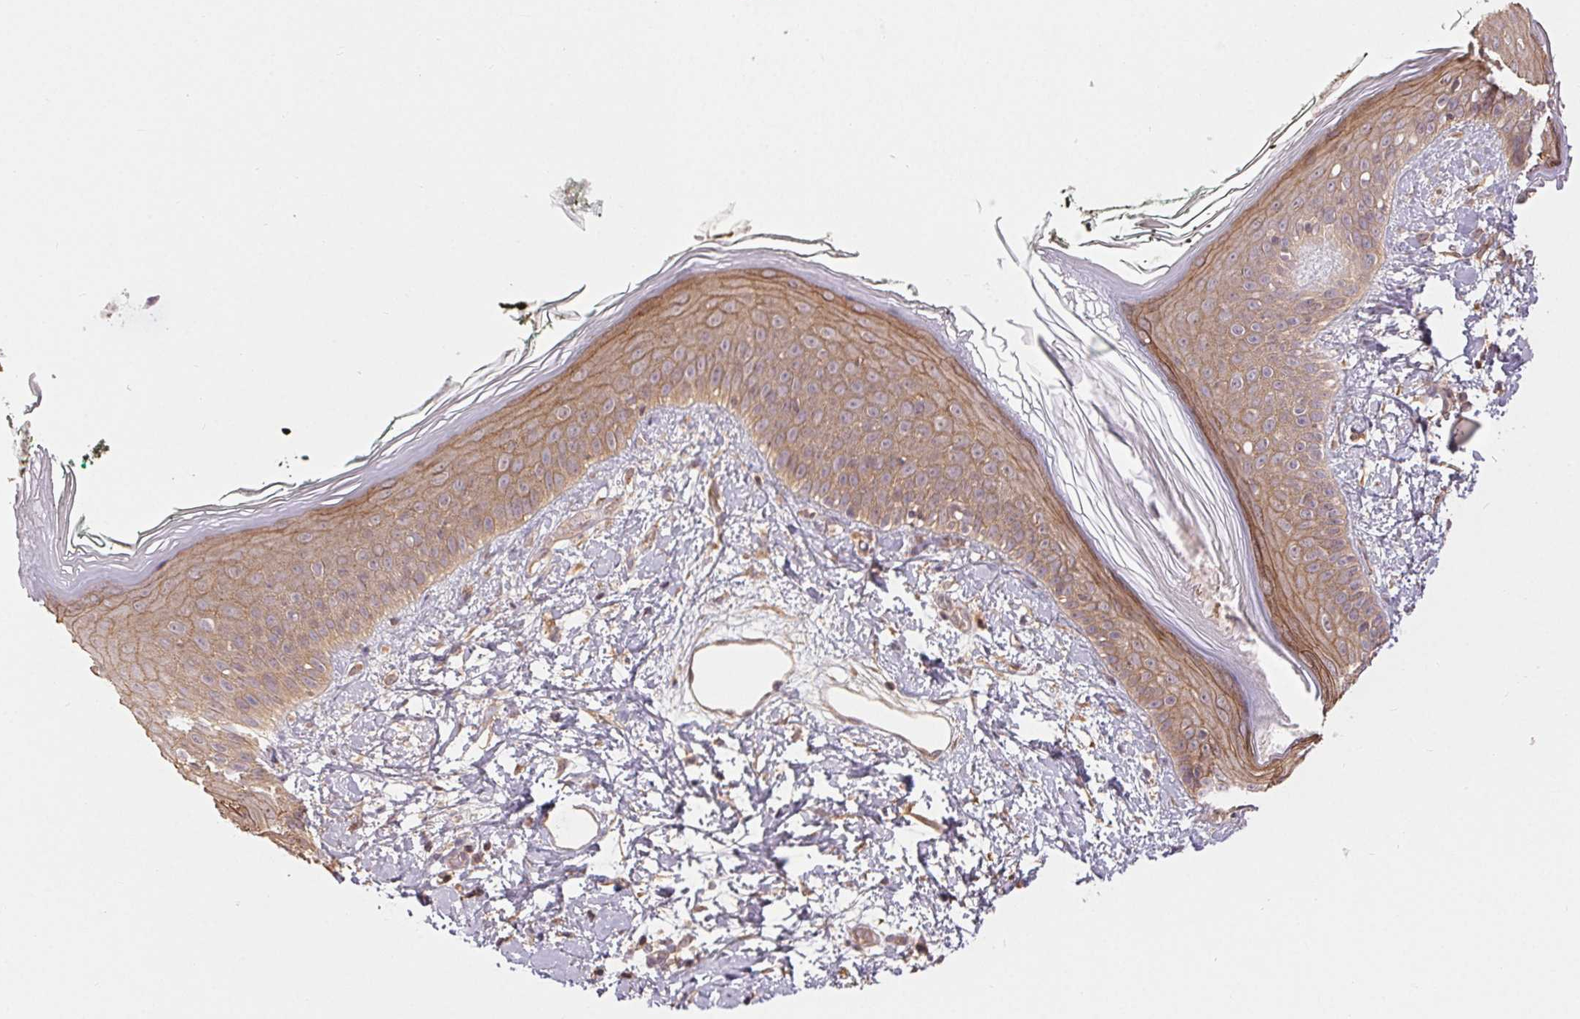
{"staining": {"intensity": "moderate", "quantity": ">75%", "location": "cytoplasmic/membranous"}, "tissue": "skin", "cell_type": "Fibroblasts", "image_type": "normal", "snomed": [{"axis": "morphology", "description": "Normal tissue, NOS"}, {"axis": "topography", "description": "Skin"}], "caption": "Brown immunohistochemical staining in normal skin displays moderate cytoplasmic/membranous positivity in about >75% of fibroblasts.", "gene": "MAPKAPK2", "patient": {"sex": "female", "age": 34}}